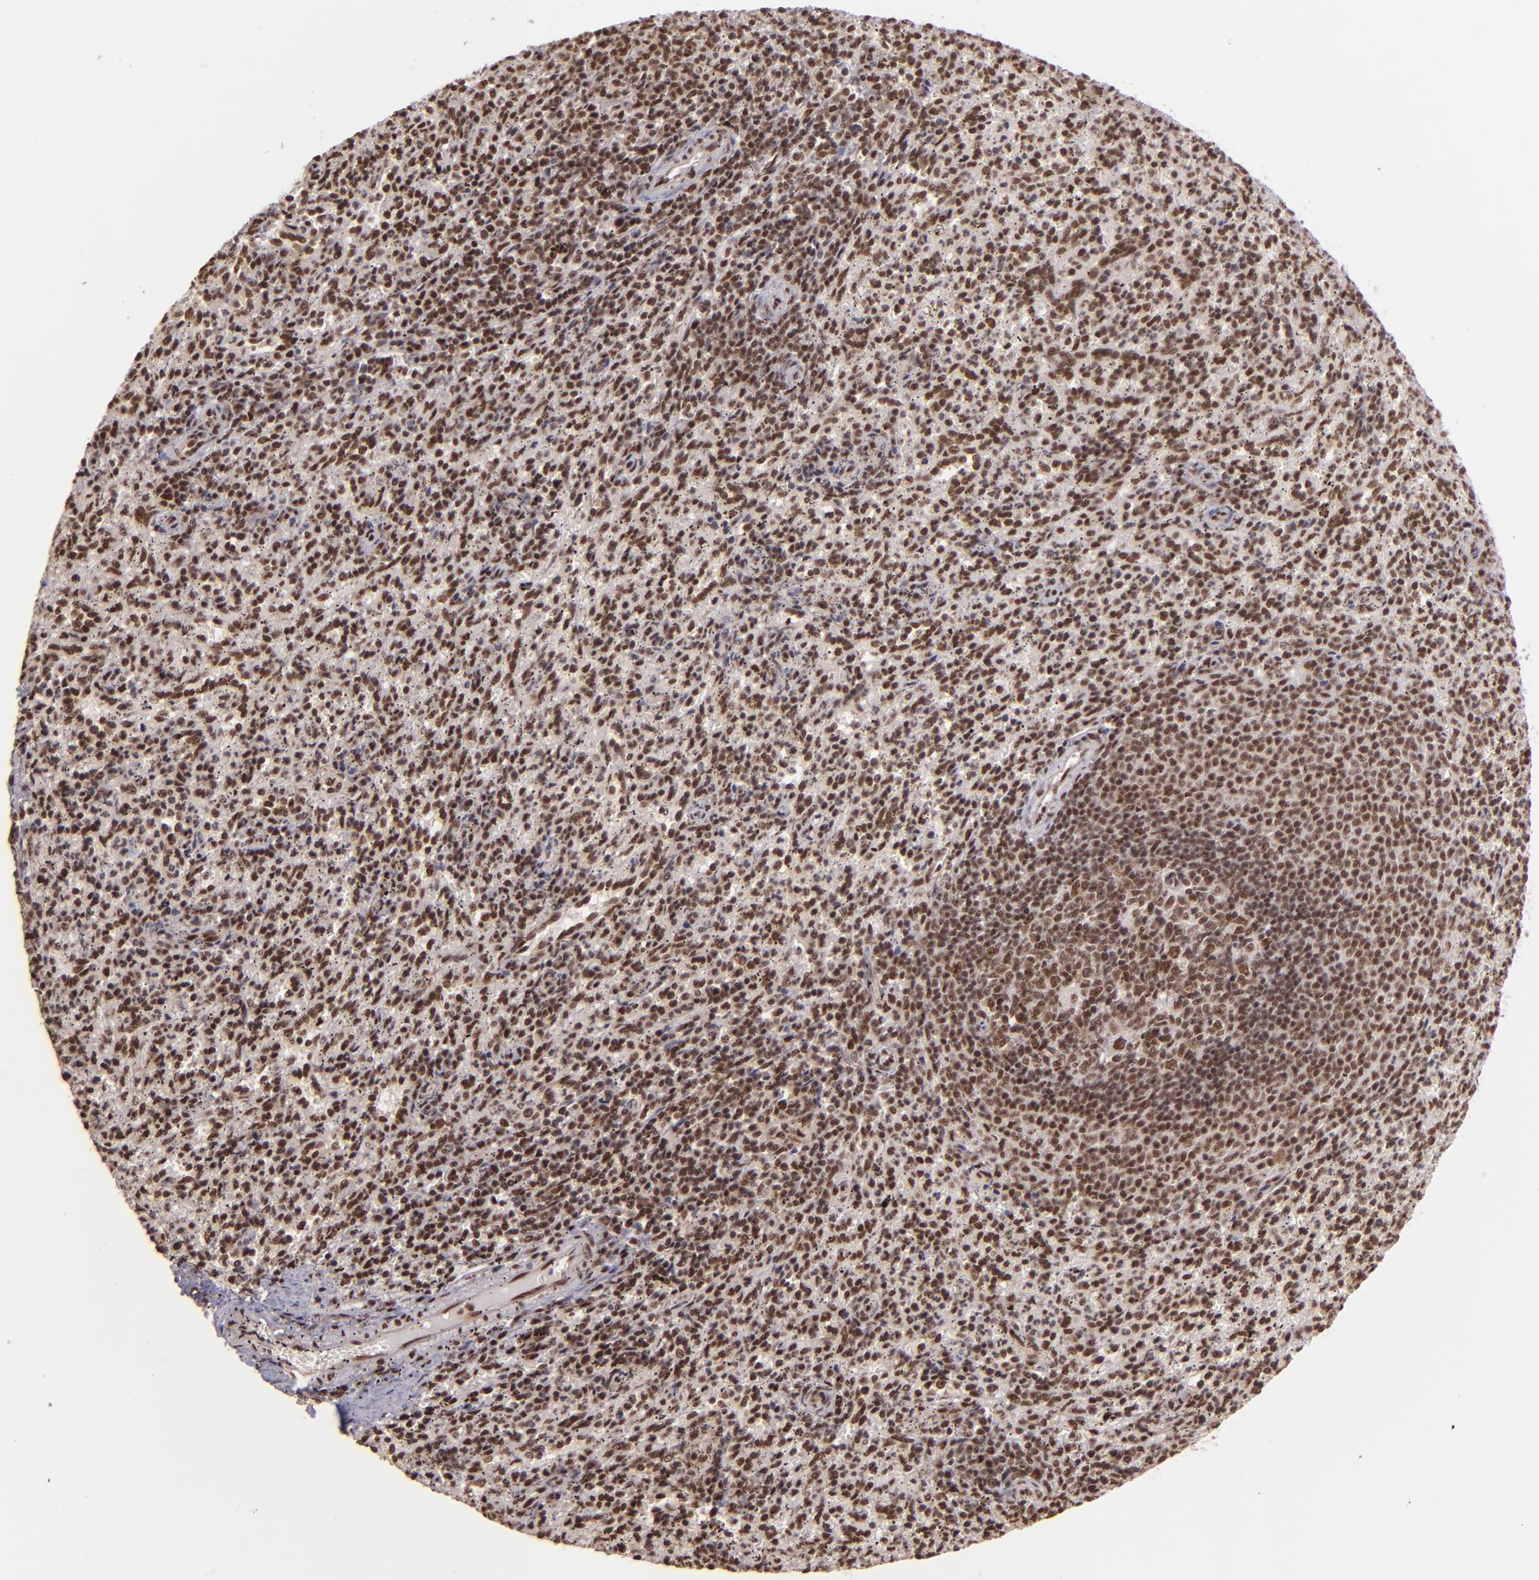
{"staining": {"intensity": "strong", "quantity": ">75%", "location": "nuclear"}, "tissue": "spleen", "cell_type": "Cells in red pulp", "image_type": "normal", "snomed": [{"axis": "morphology", "description": "Normal tissue, NOS"}, {"axis": "topography", "description": "Spleen"}], "caption": "Protein analysis of normal spleen exhibits strong nuclear expression in about >75% of cells in red pulp.", "gene": "PQBP1", "patient": {"sex": "female", "age": 10}}